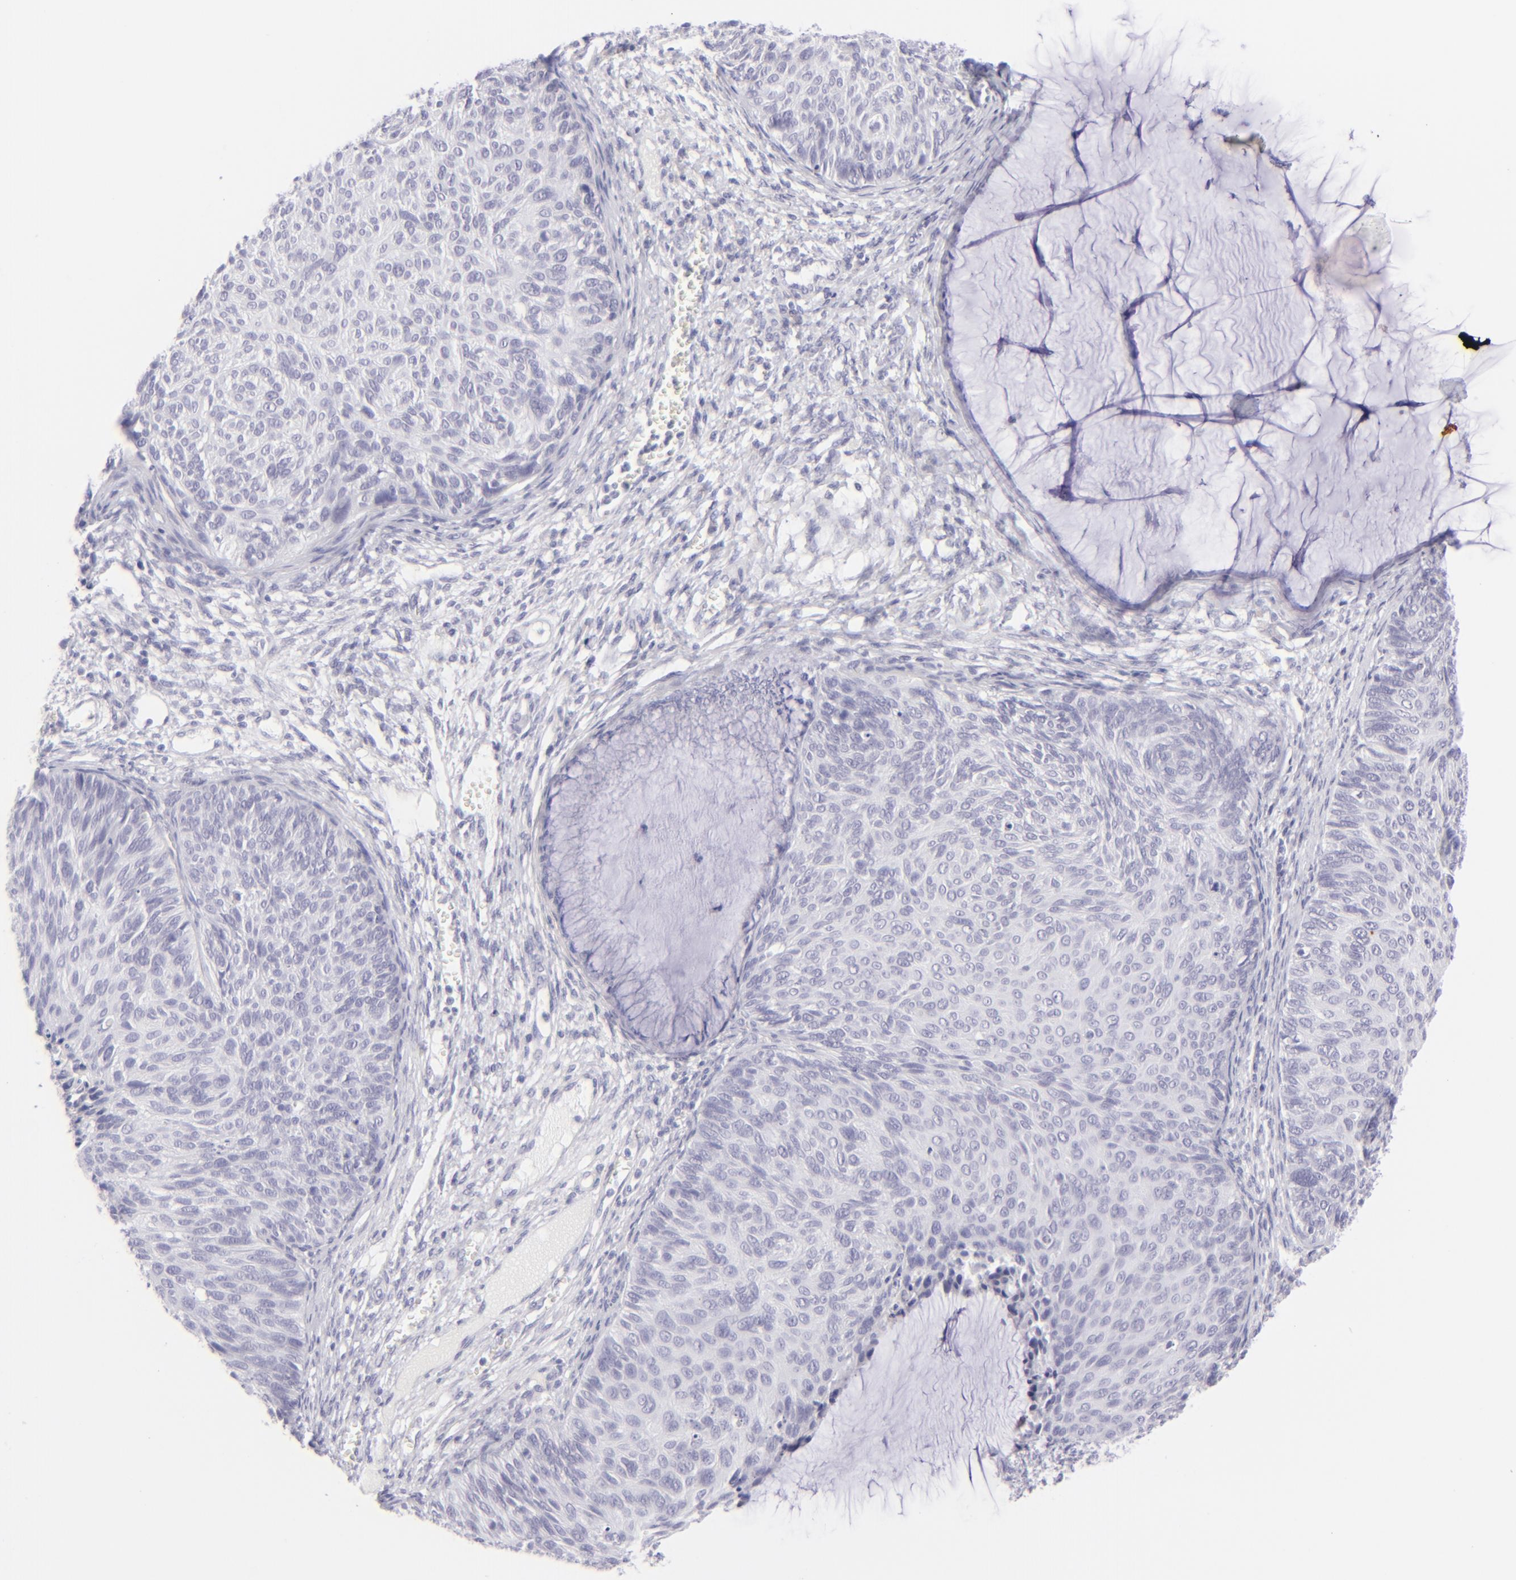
{"staining": {"intensity": "negative", "quantity": "none", "location": "none"}, "tissue": "cervical cancer", "cell_type": "Tumor cells", "image_type": "cancer", "snomed": [{"axis": "morphology", "description": "Squamous cell carcinoma, NOS"}, {"axis": "topography", "description": "Cervix"}], "caption": "Immunohistochemistry micrograph of squamous cell carcinoma (cervical) stained for a protein (brown), which demonstrates no positivity in tumor cells.", "gene": "FCER2", "patient": {"sex": "female", "age": 36}}